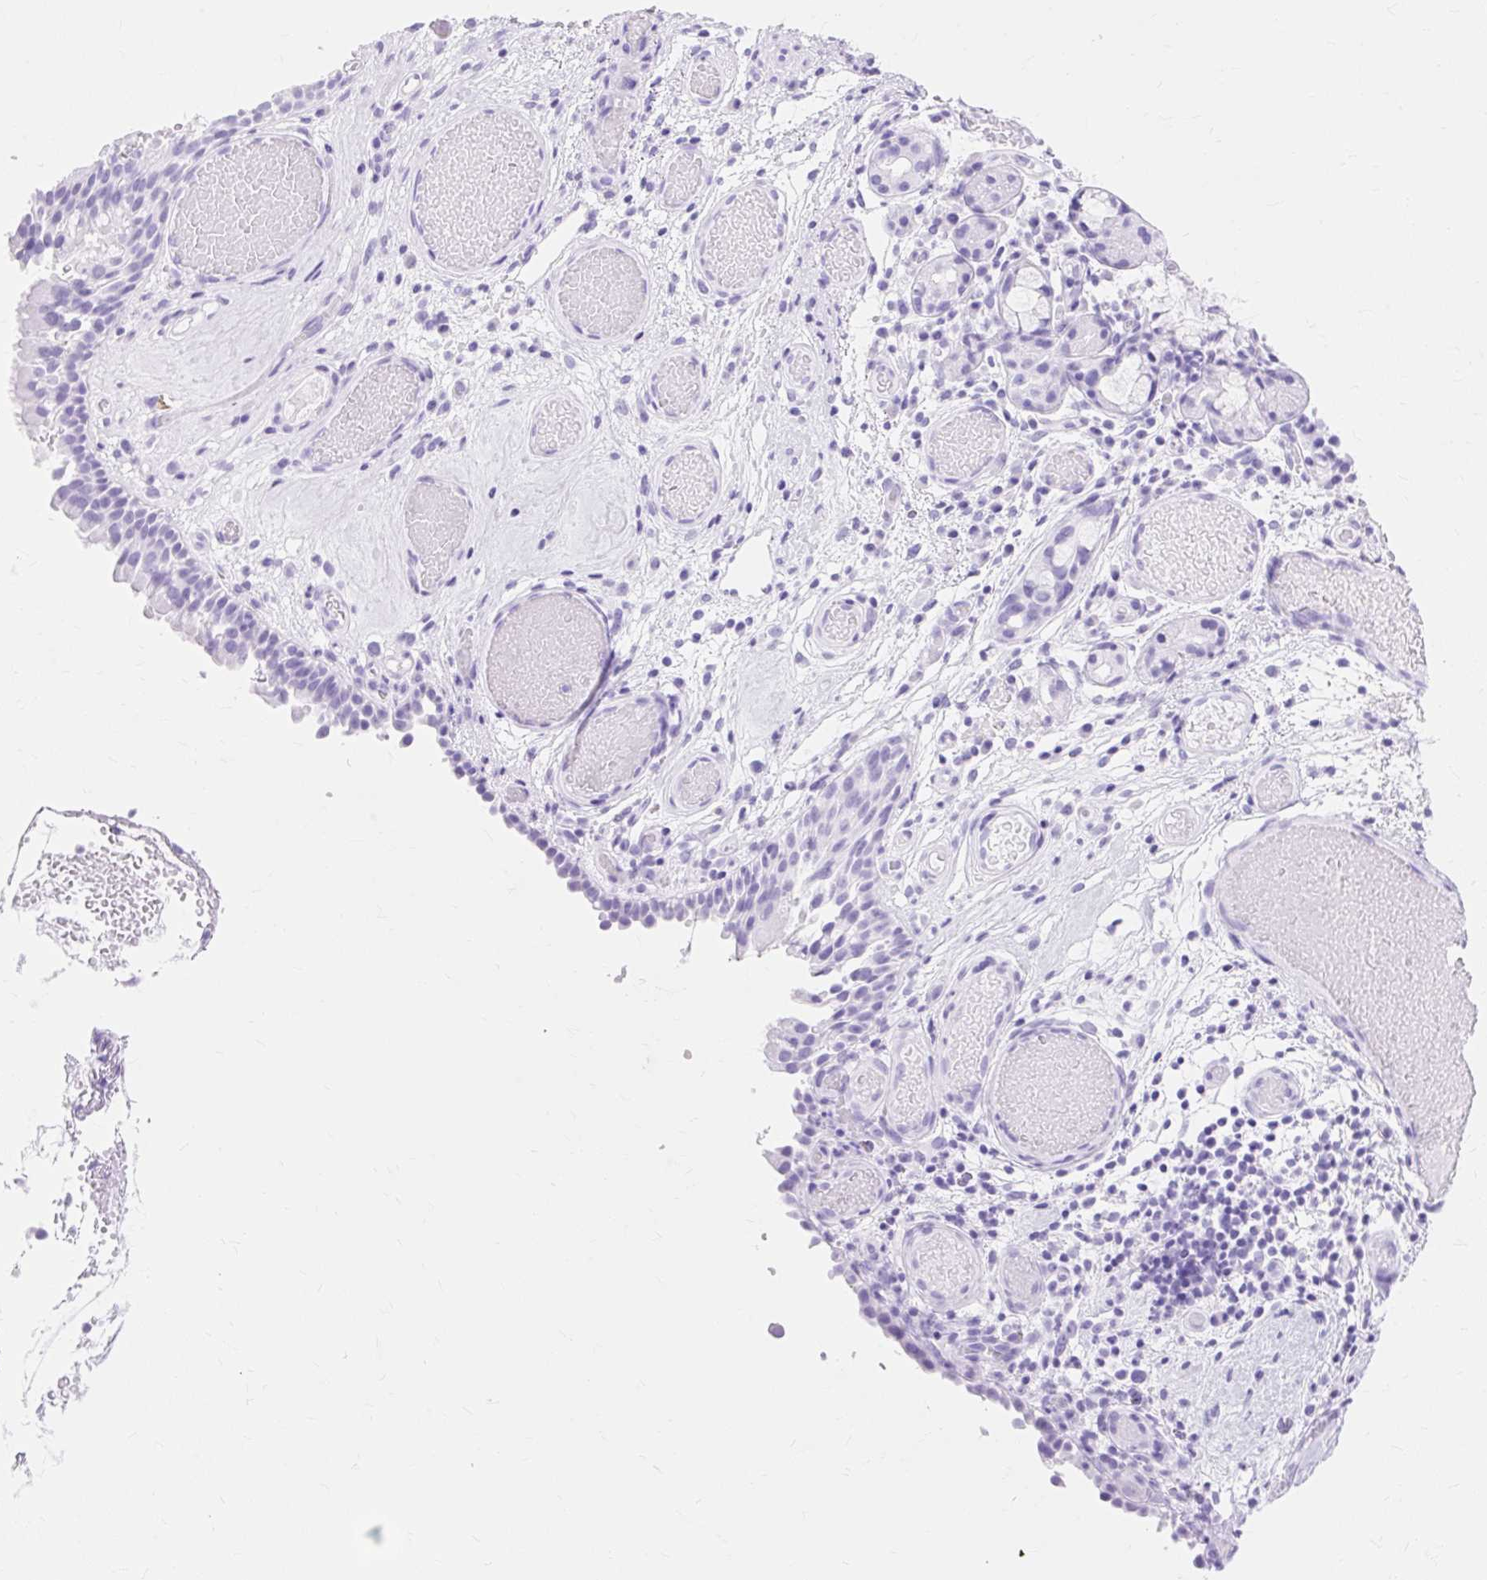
{"staining": {"intensity": "negative", "quantity": "none", "location": "none"}, "tissue": "nasopharynx", "cell_type": "Respiratory epithelial cells", "image_type": "normal", "snomed": [{"axis": "morphology", "description": "Normal tissue, NOS"}, {"axis": "morphology", "description": "Inflammation, NOS"}, {"axis": "topography", "description": "Nasopharynx"}], "caption": "Nasopharynx was stained to show a protein in brown. There is no significant expression in respiratory epithelial cells. (DAB immunohistochemistry, high magnification).", "gene": "MBP", "patient": {"sex": "male", "age": 54}}